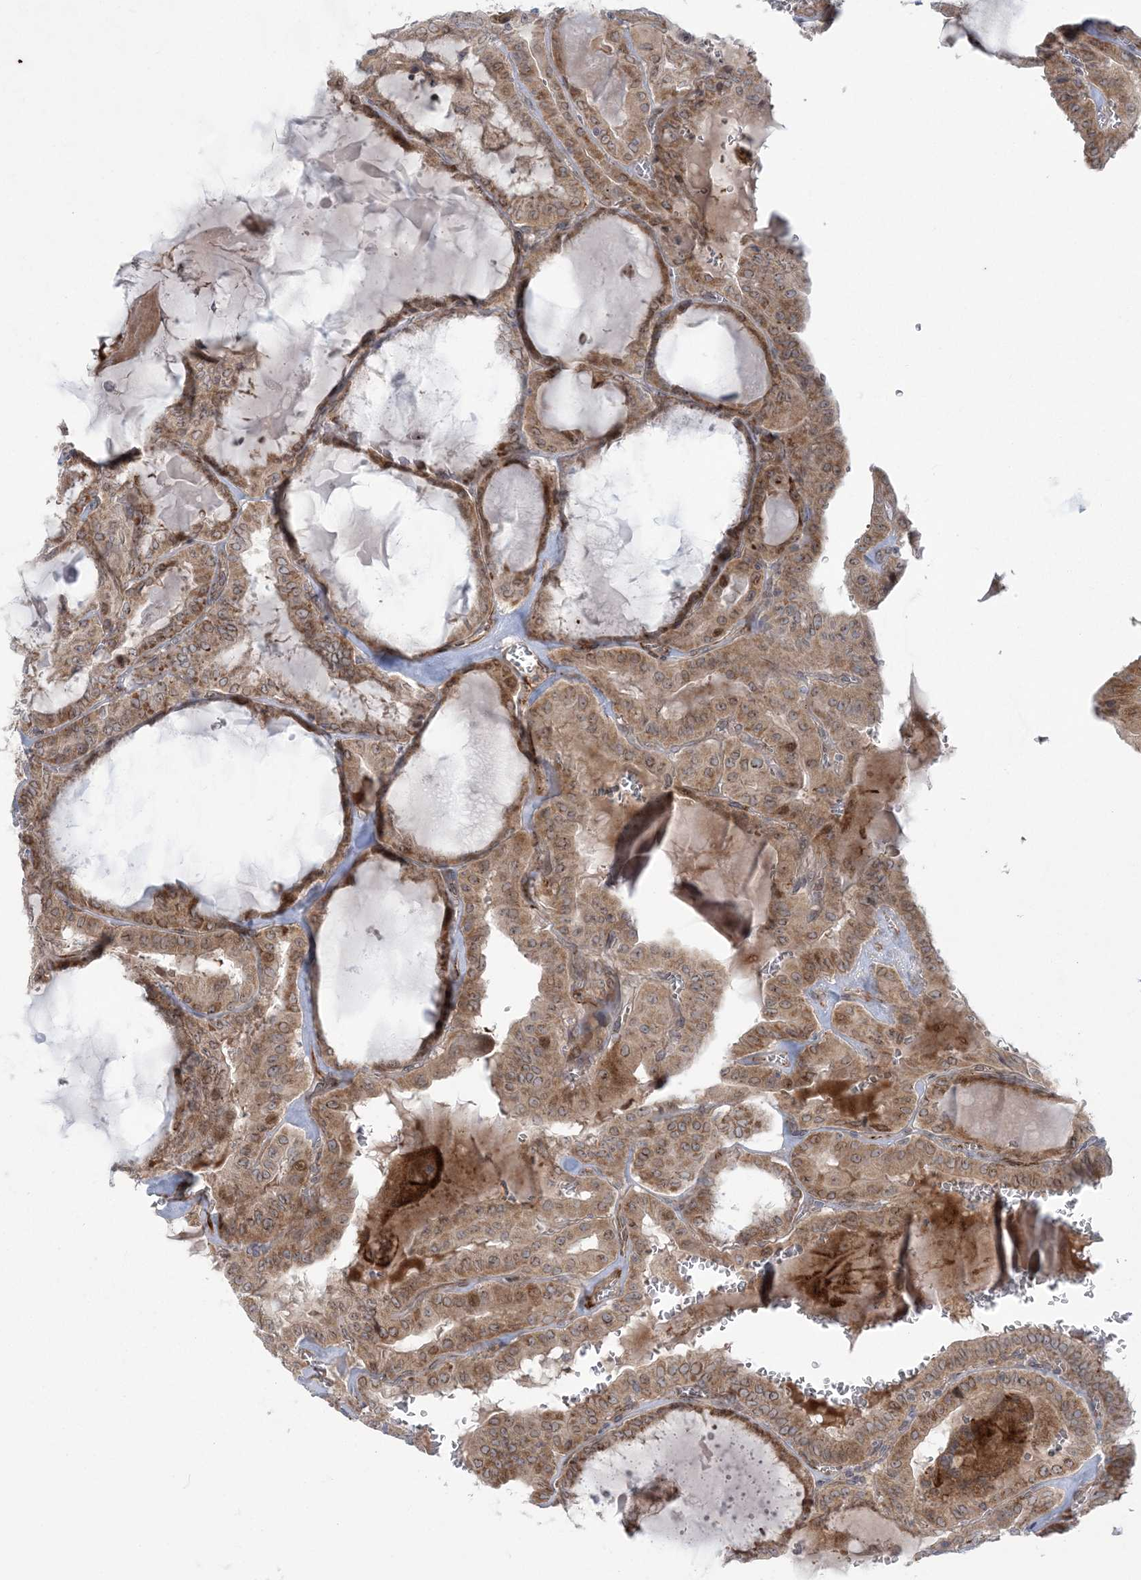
{"staining": {"intensity": "moderate", "quantity": ">75%", "location": "cytoplasmic/membranous"}, "tissue": "thyroid cancer", "cell_type": "Tumor cells", "image_type": "cancer", "snomed": [{"axis": "morphology", "description": "Papillary adenocarcinoma, NOS"}, {"axis": "topography", "description": "Thyroid gland"}], "caption": "Human thyroid papillary adenocarcinoma stained for a protein (brown) displays moderate cytoplasmic/membranous positive staining in about >75% of tumor cells.", "gene": "NUDT9", "patient": {"sex": "male", "age": 52}}